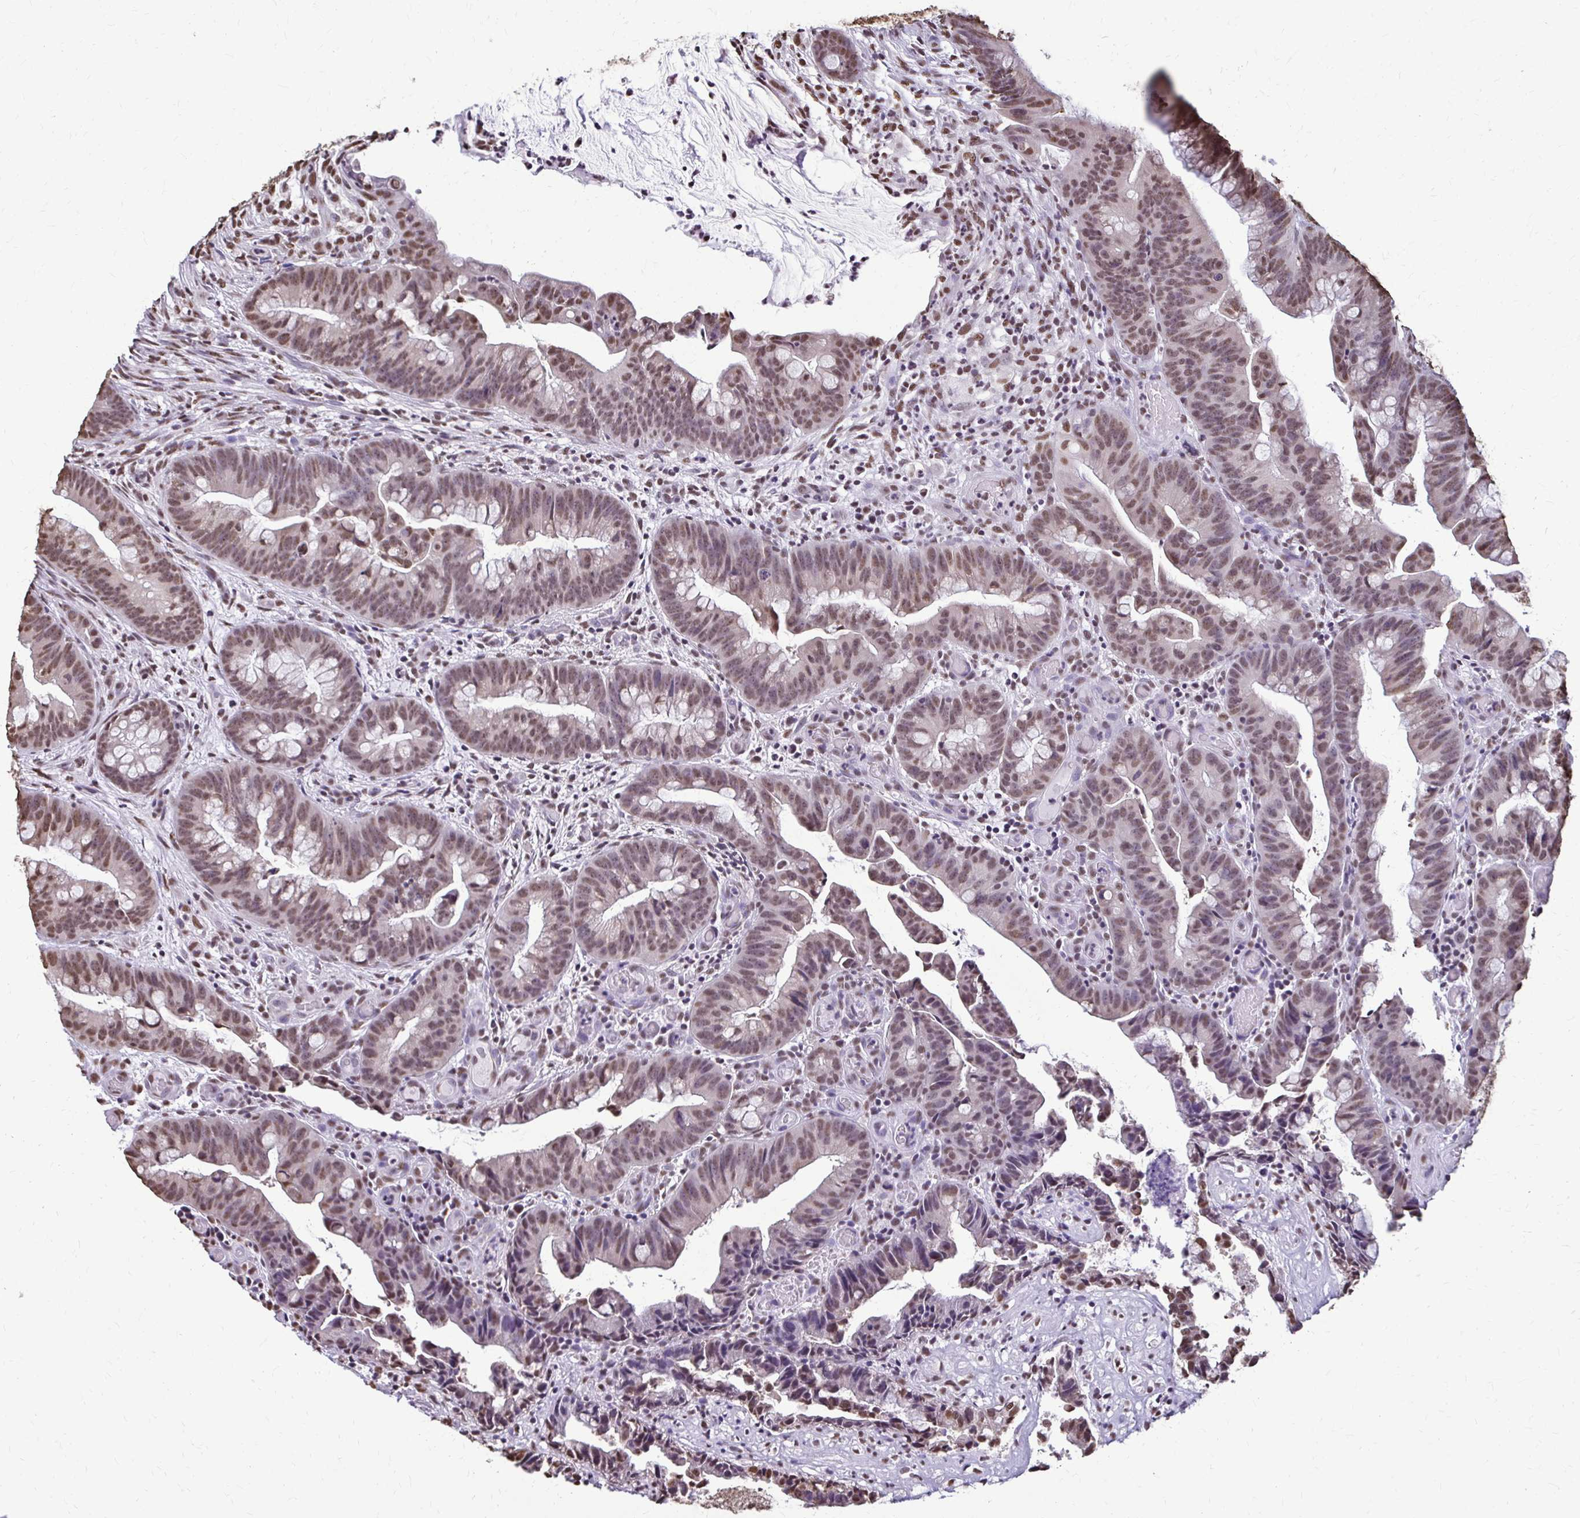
{"staining": {"intensity": "moderate", "quantity": ">75%", "location": "nuclear"}, "tissue": "colorectal cancer", "cell_type": "Tumor cells", "image_type": "cancer", "snomed": [{"axis": "morphology", "description": "Adenocarcinoma, NOS"}, {"axis": "topography", "description": "Colon"}], "caption": "An image of human colorectal cancer stained for a protein shows moderate nuclear brown staining in tumor cells.", "gene": "SNRPA", "patient": {"sex": "male", "age": 62}}